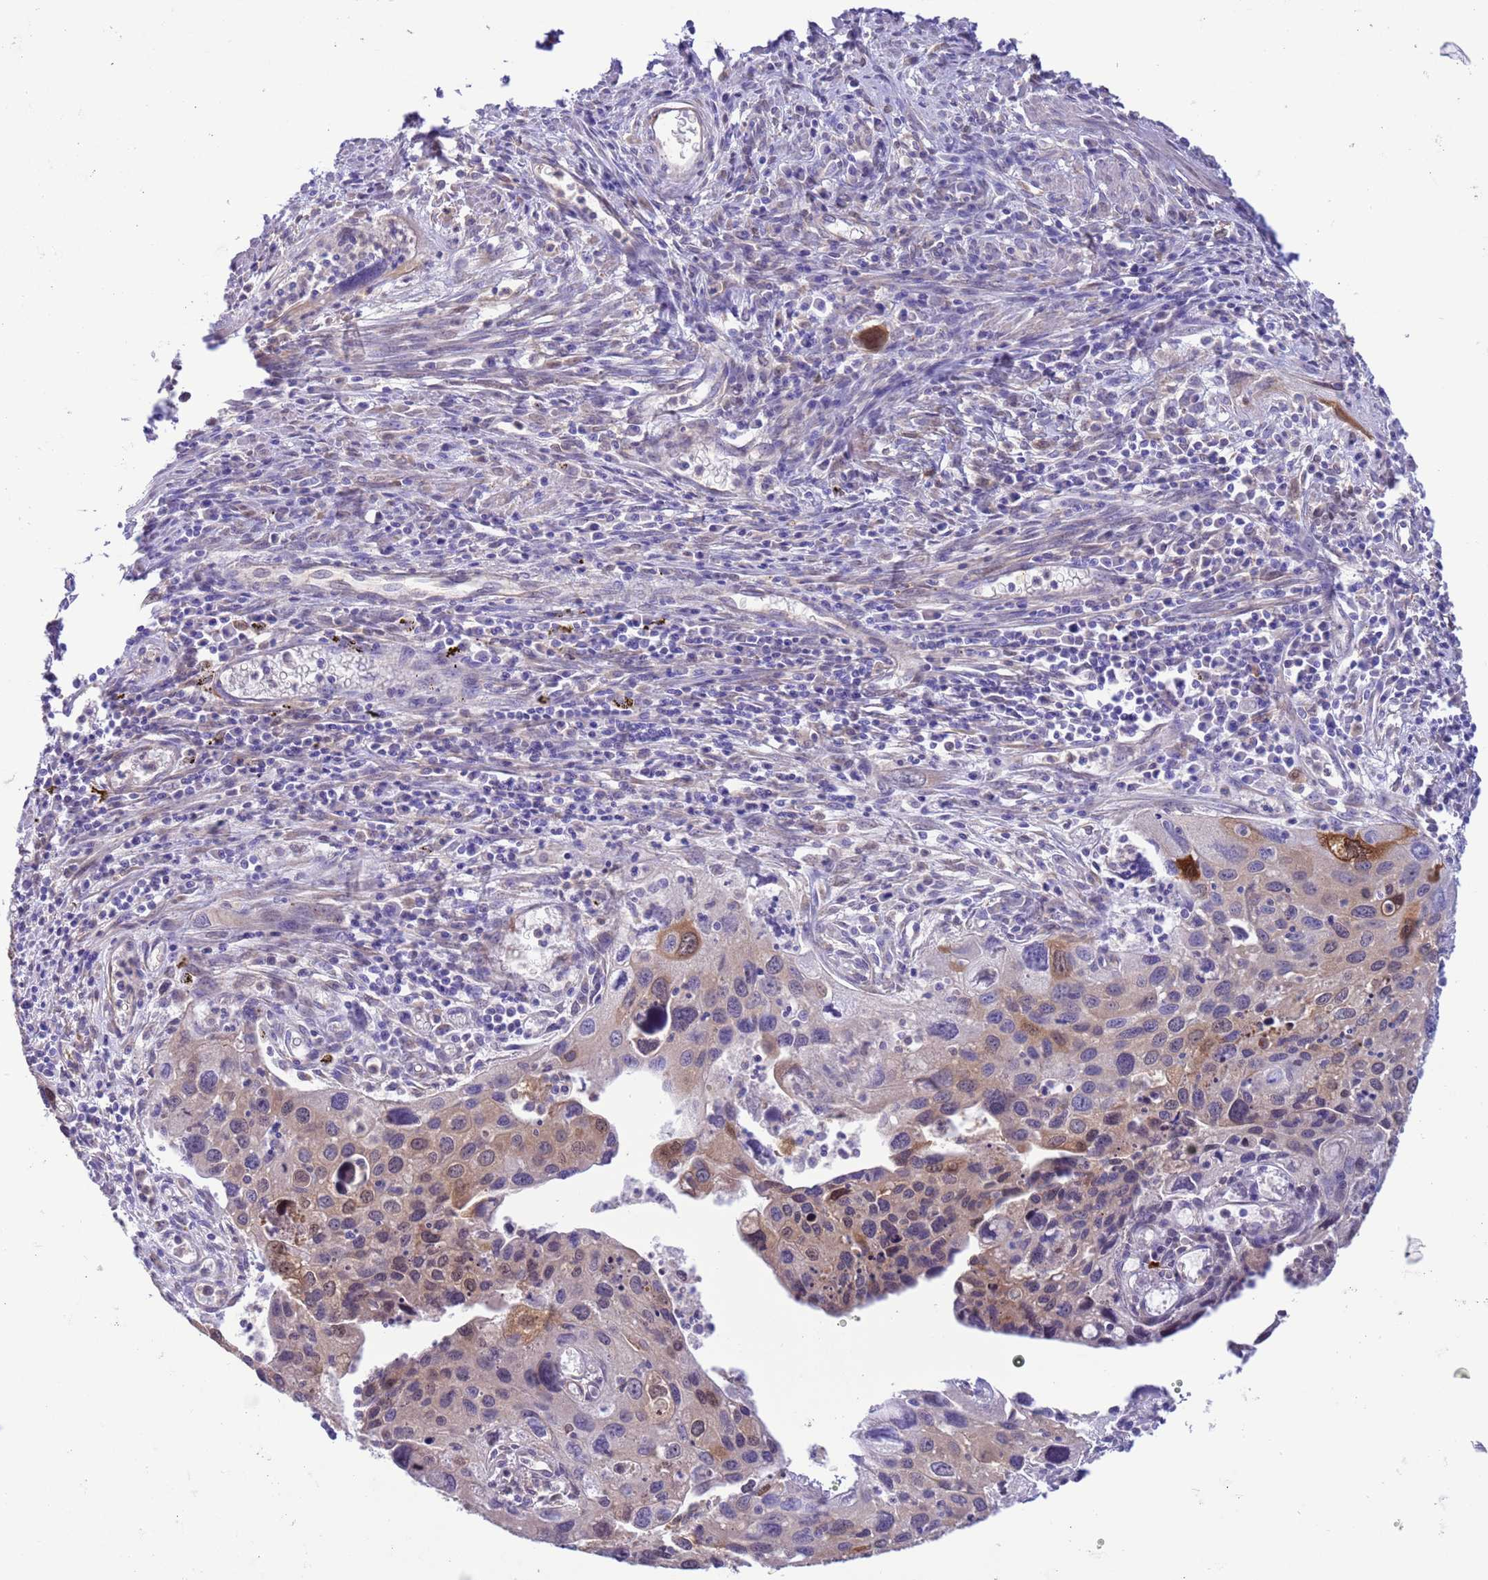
{"staining": {"intensity": "moderate", "quantity": "25%-75%", "location": "cytoplasmic/membranous"}, "tissue": "cervical cancer", "cell_type": "Tumor cells", "image_type": "cancer", "snomed": [{"axis": "morphology", "description": "Squamous cell carcinoma, NOS"}, {"axis": "topography", "description": "Cervix"}], "caption": "Cervical squamous cell carcinoma stained with DAB IHC displays medium levels of moderate cytoplasmic/membranous staining in approximately 25%-75% of tumor cells.", "gene": "C6orf47", "patient": {"sex": "female", "age": 55}}